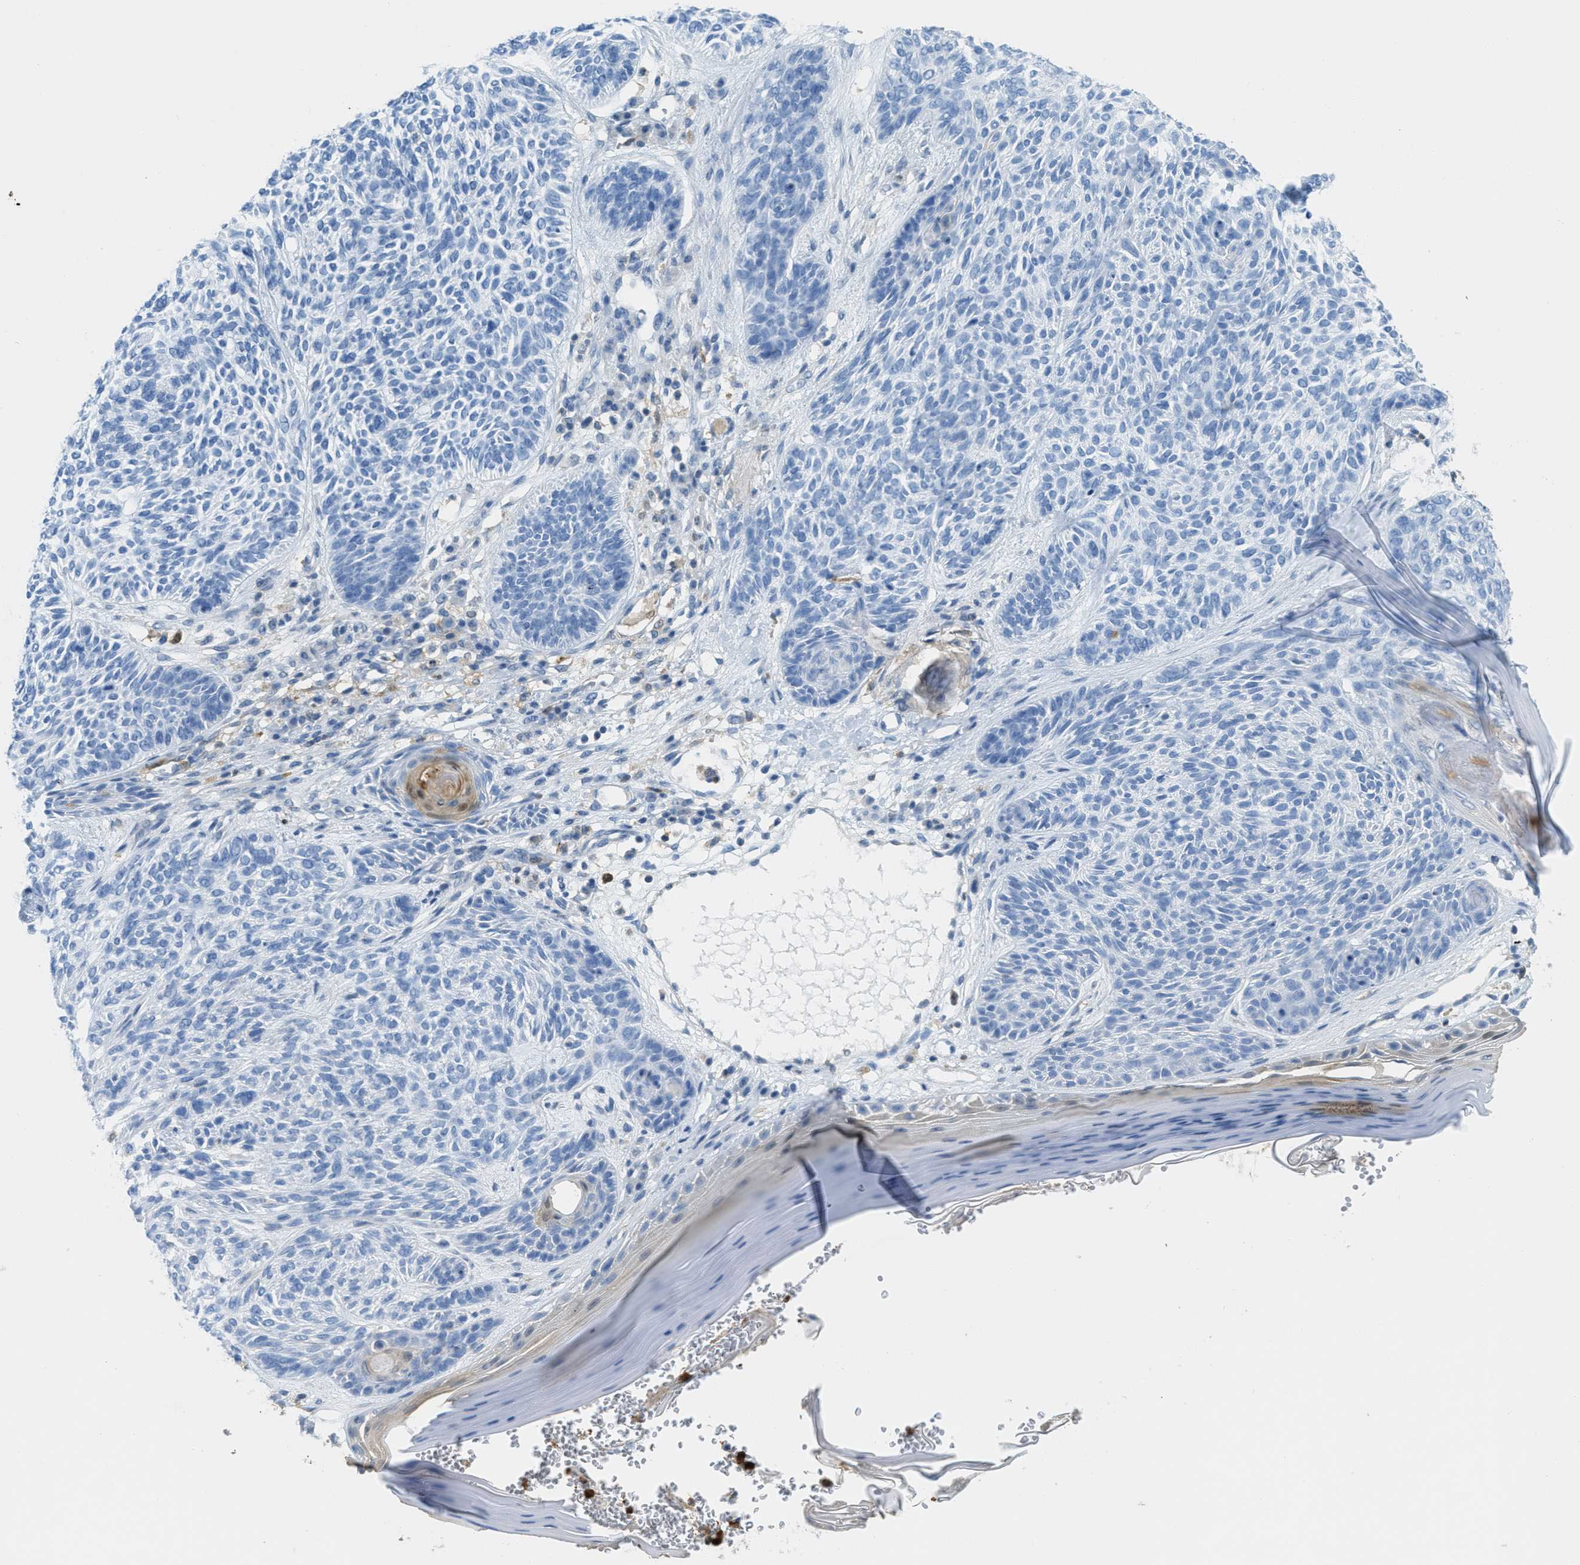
{"staining": {"intensity": "negative", "quantity": "none", "location": "none"}, "tissue": "skin cancer", "cell_type": "Tumor cells", "image_type": "cancer", "snomed": [{"axis": "morphology", "description": "Basal cell carcinoma"}, {"axis": "topography", "description": "Skin"}], "caption": "DAB immunohistochemical staining of human skin cancer demonstrates no significant positivity in tumor cells. The staining is performed using DAB brown chromogen with nuclei counter-stained in using hematoxylin.", "gene": "SERPINB1", "patient": {"sex": "male", "age": 55}}